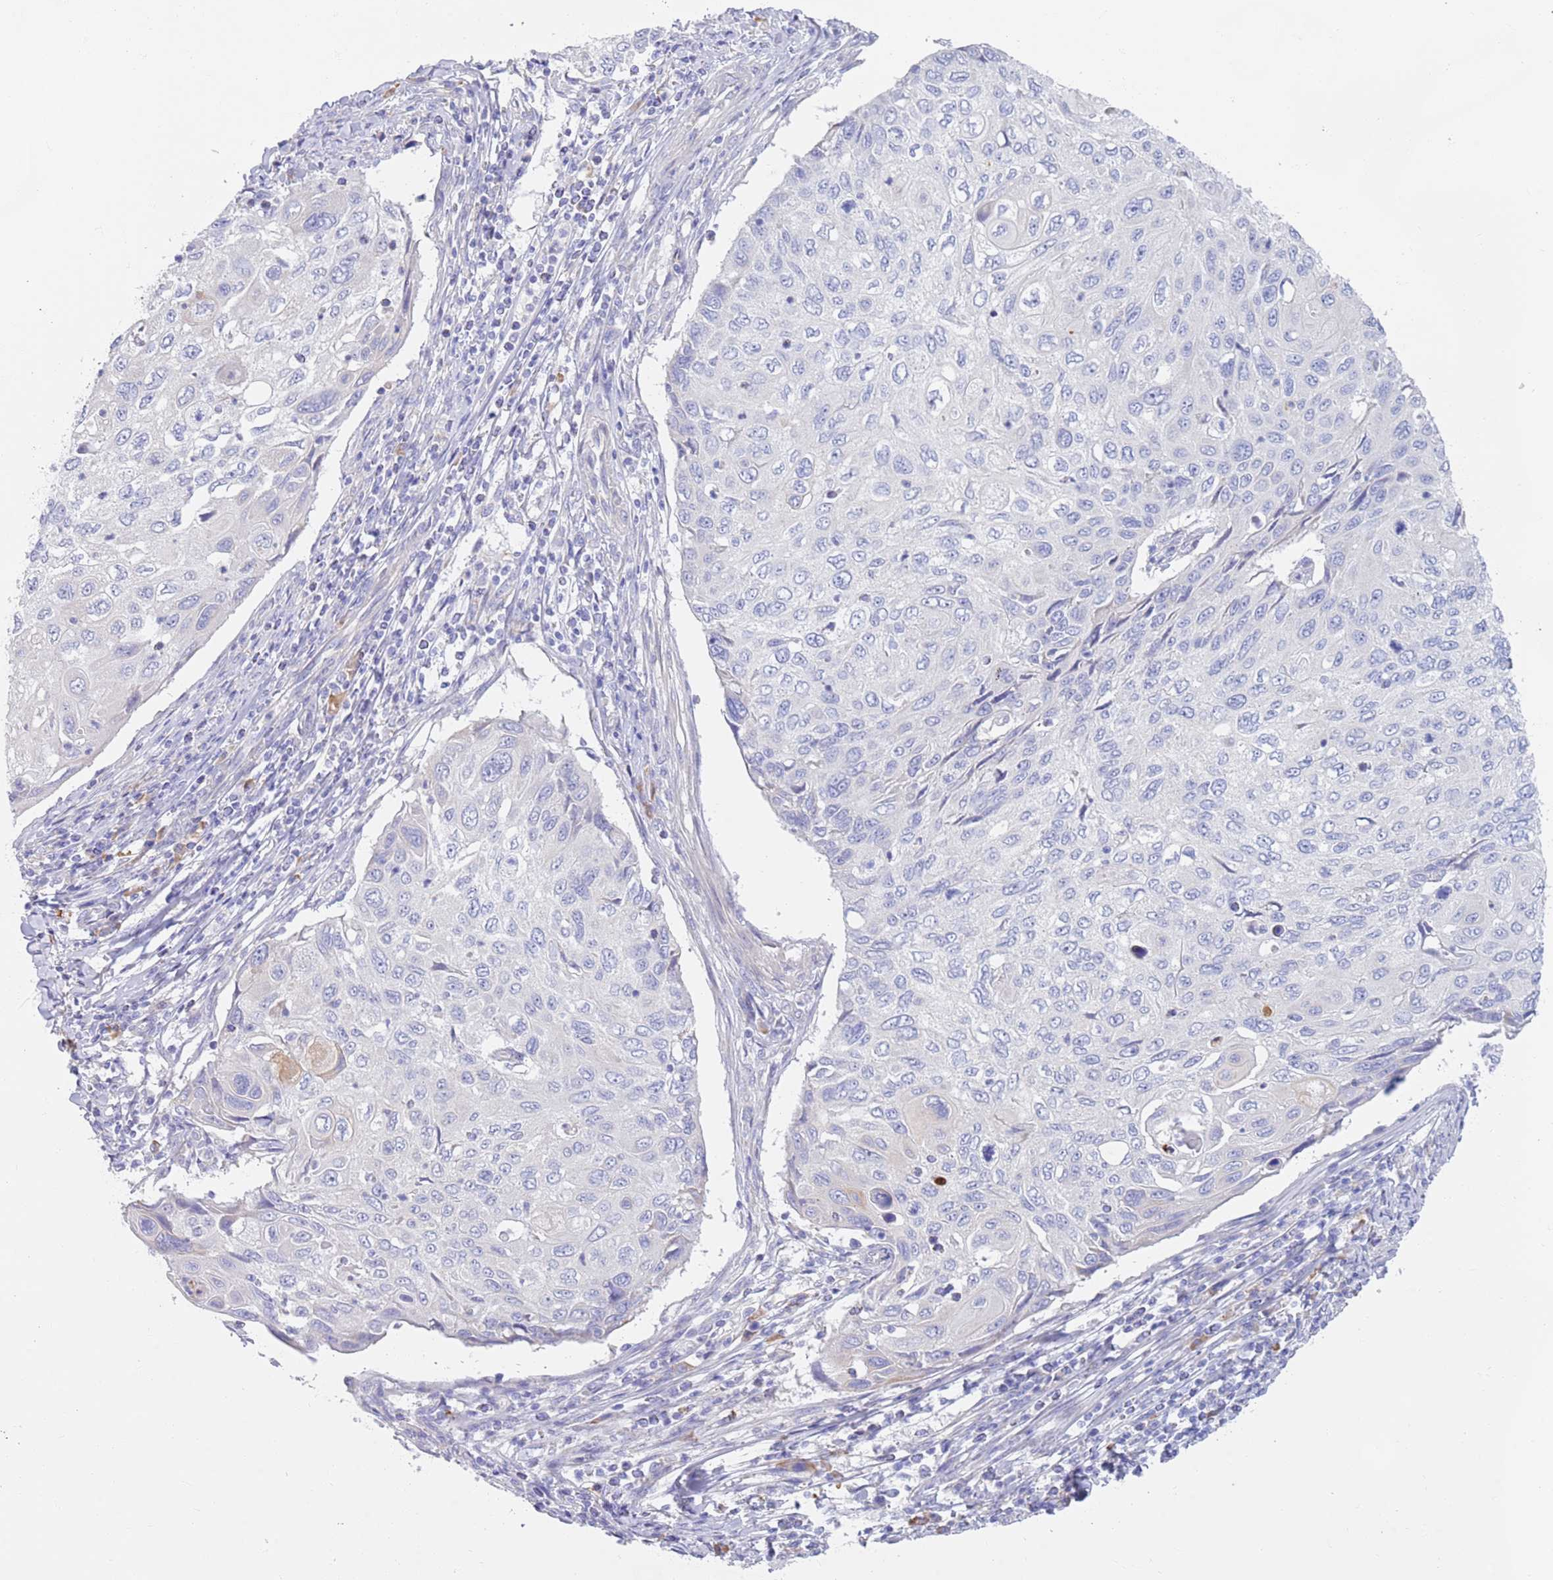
{"staining": {"intensity": "negative", "quantity": "none", "location": "none"}, "tissue": "cervical cancer", "cell_type": "Tumor cells", "image_type": "cancer", "snomed": [{"axis": "morphology", "description": "Squamous cell carcinoma, NOS"}, {"axis": "topography", "description": "Cervix"}], "caption": "This is an immunohistochemistry (IHC) image of cervical squamous cell carcinoma. There is no expression in tumor cells.", "gene": "CCDC149", "patient": {"sex": "female", "age": 70}}